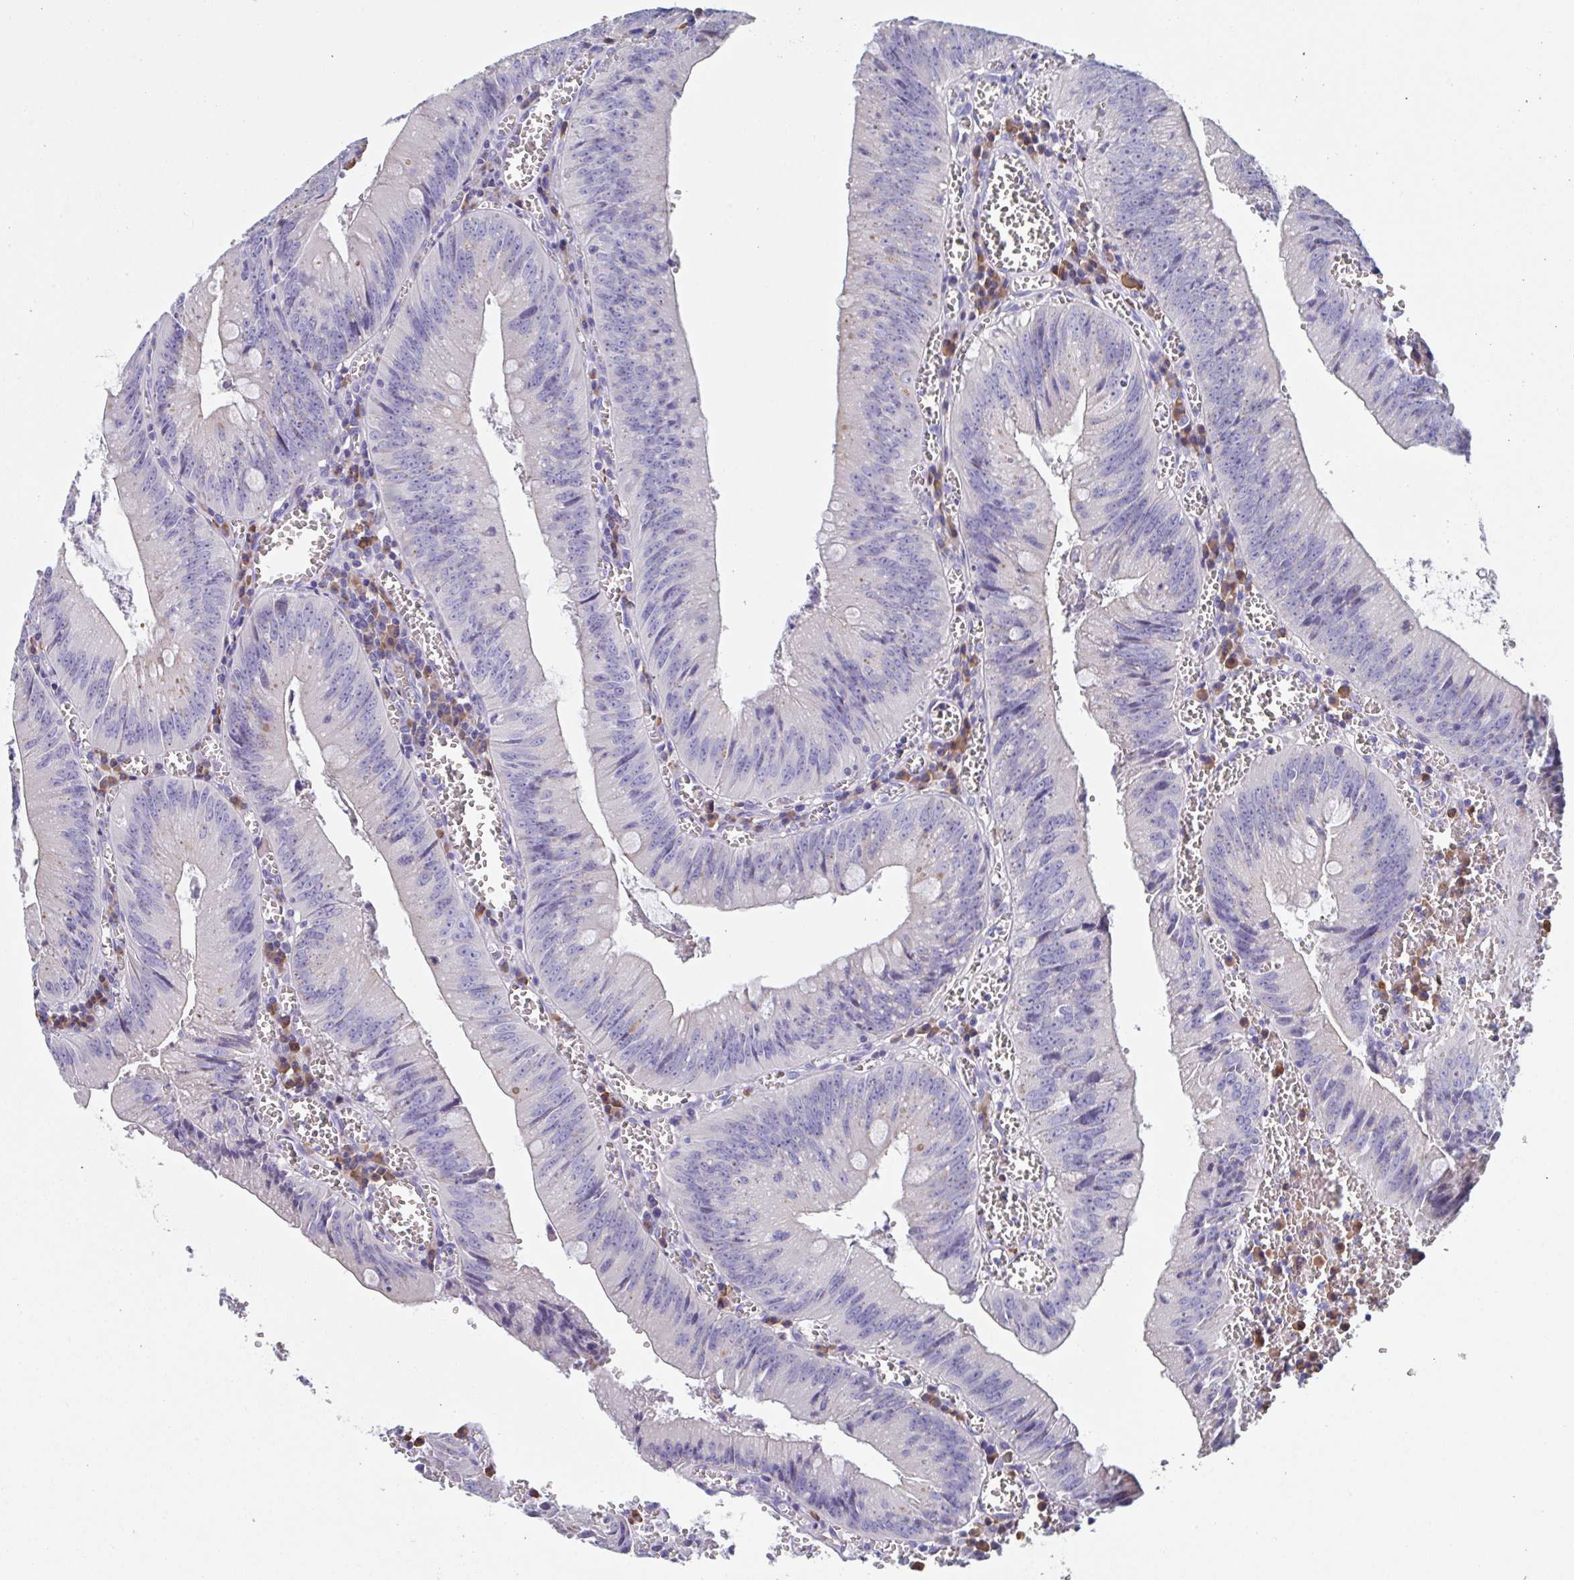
{"staining": {"intensity": "negative", "quantity": "none", "location": "none"}, "tissue": "colorectal cancer", "cell_type": "Tumor cells", "image_type": "cancer", "snomed": [{"axis": "morphology", "description": "Adenocarcinoma, NOS"}, {"axis": "topography", "description": "Rectum"}], "caption": "Colorectal adenocarcinoma was stained to show a protein in brown. There is no significant positivity in tumor cells.", "gene": "LRRC58", "patient": {"sex": "female", "age": 81}}